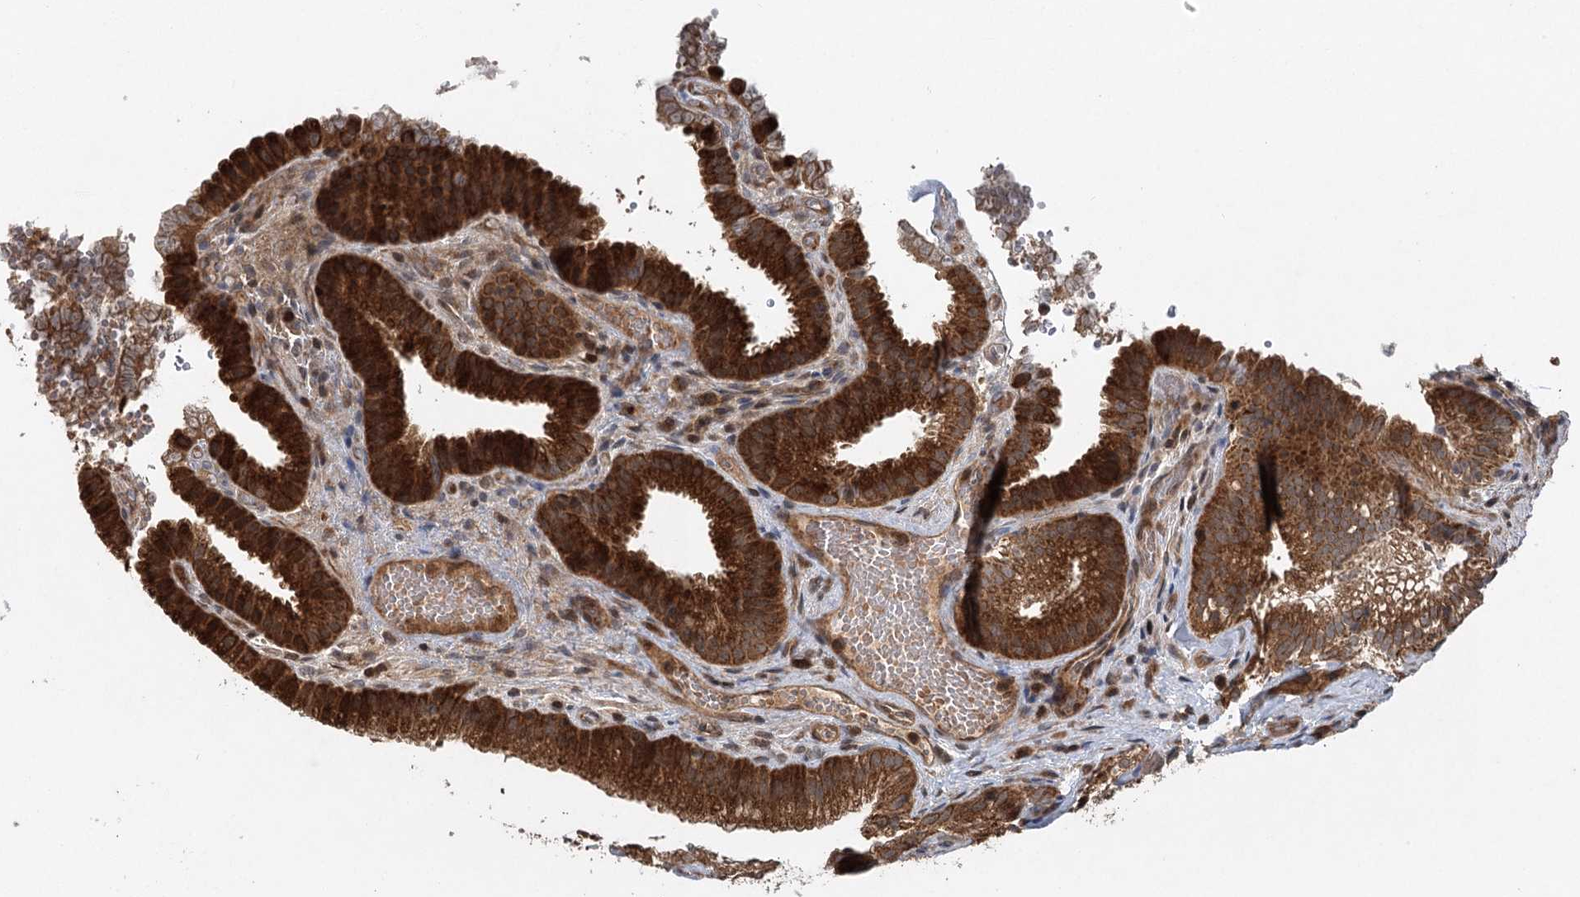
{"staining": {"intensity": "strong", "quantity": ">75%", "location": "cytoplasmic/membranous"}, "tissue": "gallbladder", "cell_type": "Glandular cells", "image_type": "normal", "snomed": [{"axis": "morphology", "description": "Normal tissue, NOS"}, {"axis": "topography", "description": "Gallbladder"}], "caption": "Immunohistochemistry (IHC) of normal human gallbladder shows high levels of strong cytoplasmic/membranous positivity in approximately >75% of glandular cells.", "gene": "INSIG2", "patient": {"sex": "female", "age": 30}}